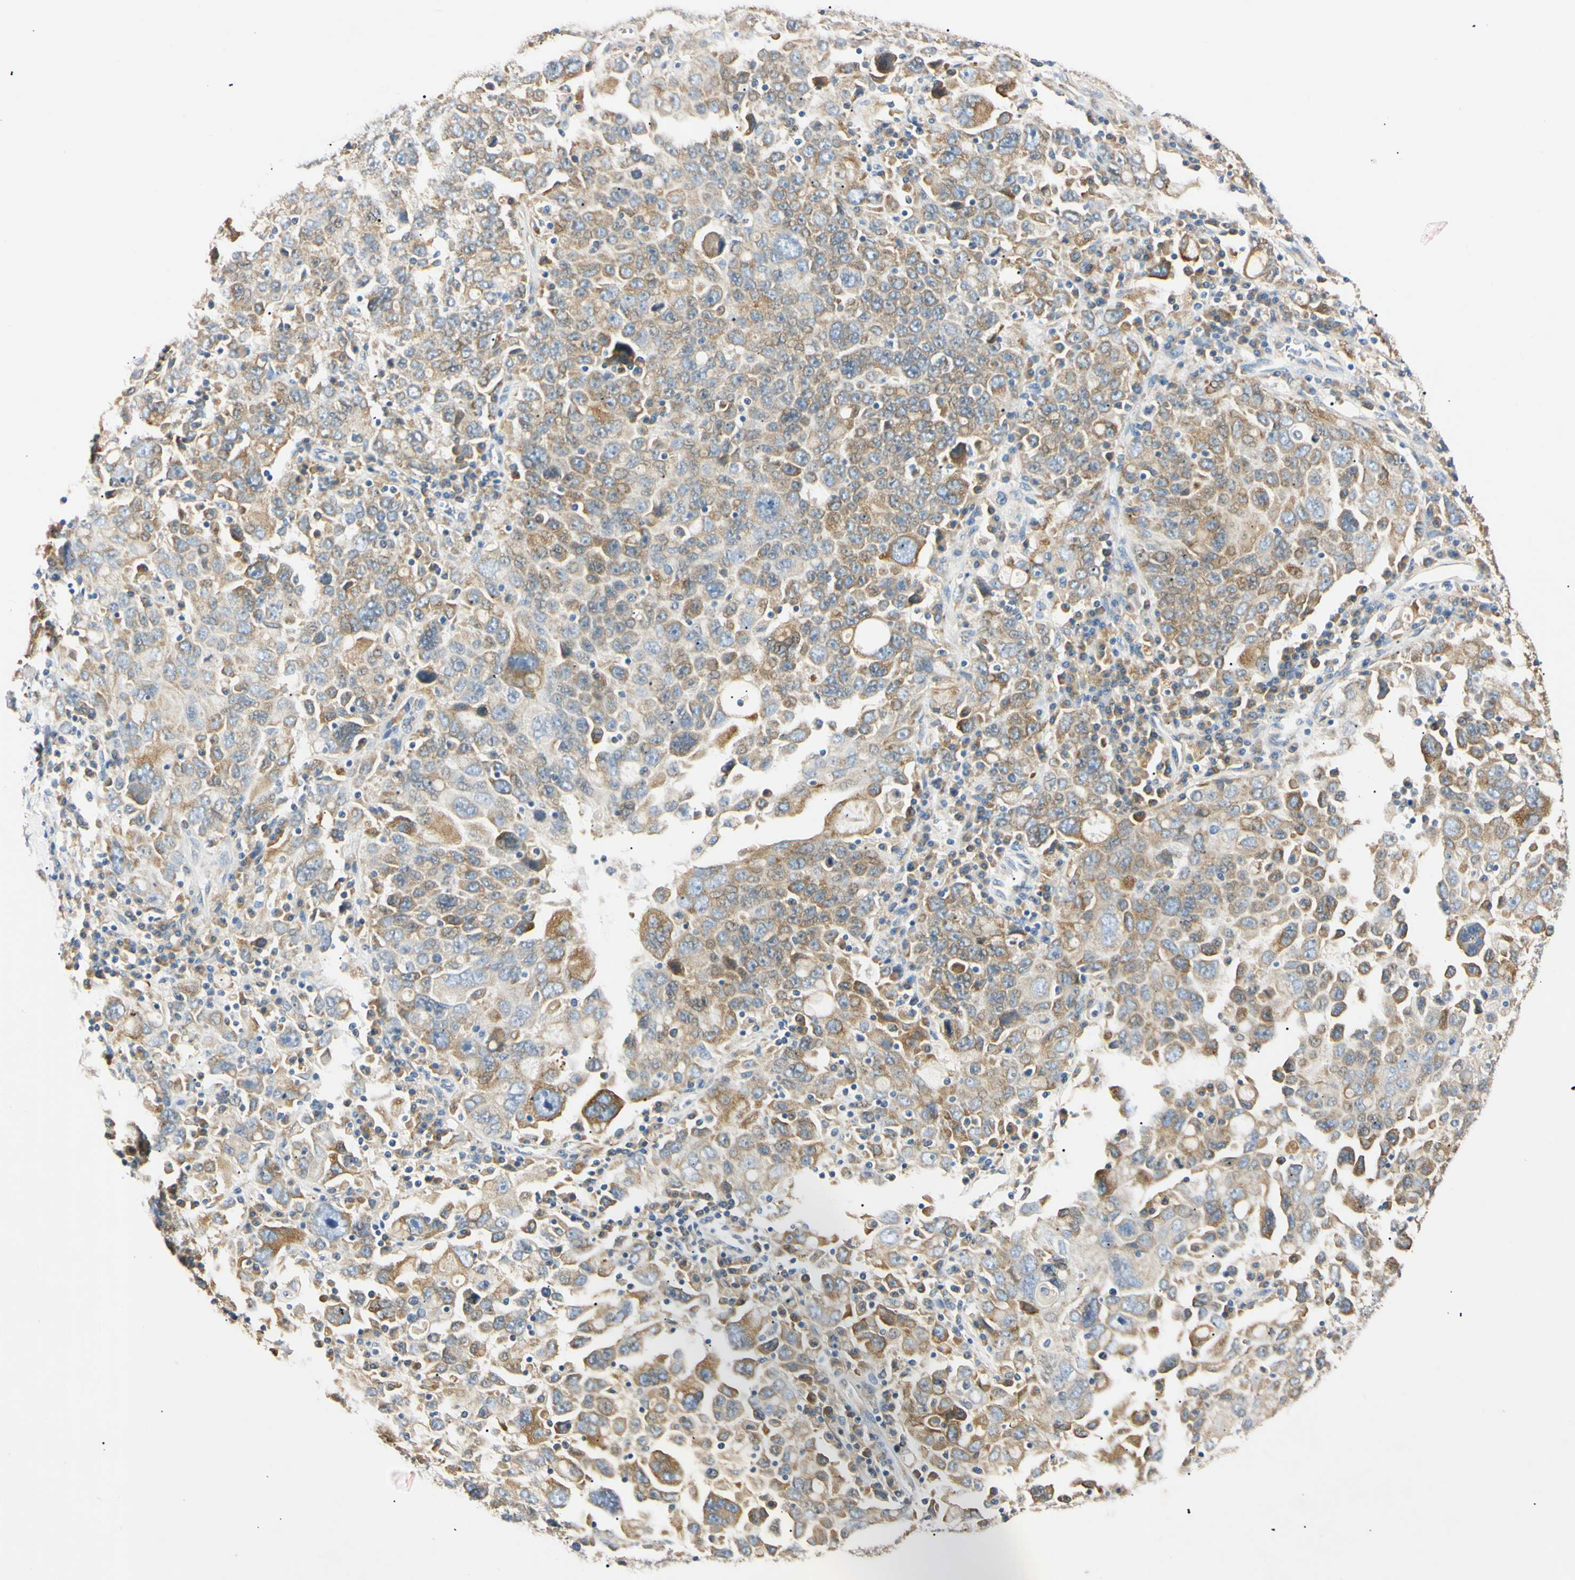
{"staining": {"intensity": "moderate", "quantity": ">75%", "location": "cytoplasmic/membranous"}, "tissue": "ovarian cancer", "cell_type": "Tumor cells", "image_type": "cancer", "snomed": [{"axis": "morphology", "description": "Carcinoma, endometroid"}, {"axis": "topography", "description": "Ovary"}], "caption": "An IHC photomicrograph of neoplastic tissue is shown. Protein staining in brown labels moderate cytoplasmic/membranous positivity in ovarian cancer within tumor cells.", "gene": "DNAJB12", "patient": {"sex": "female", "age": 62}}